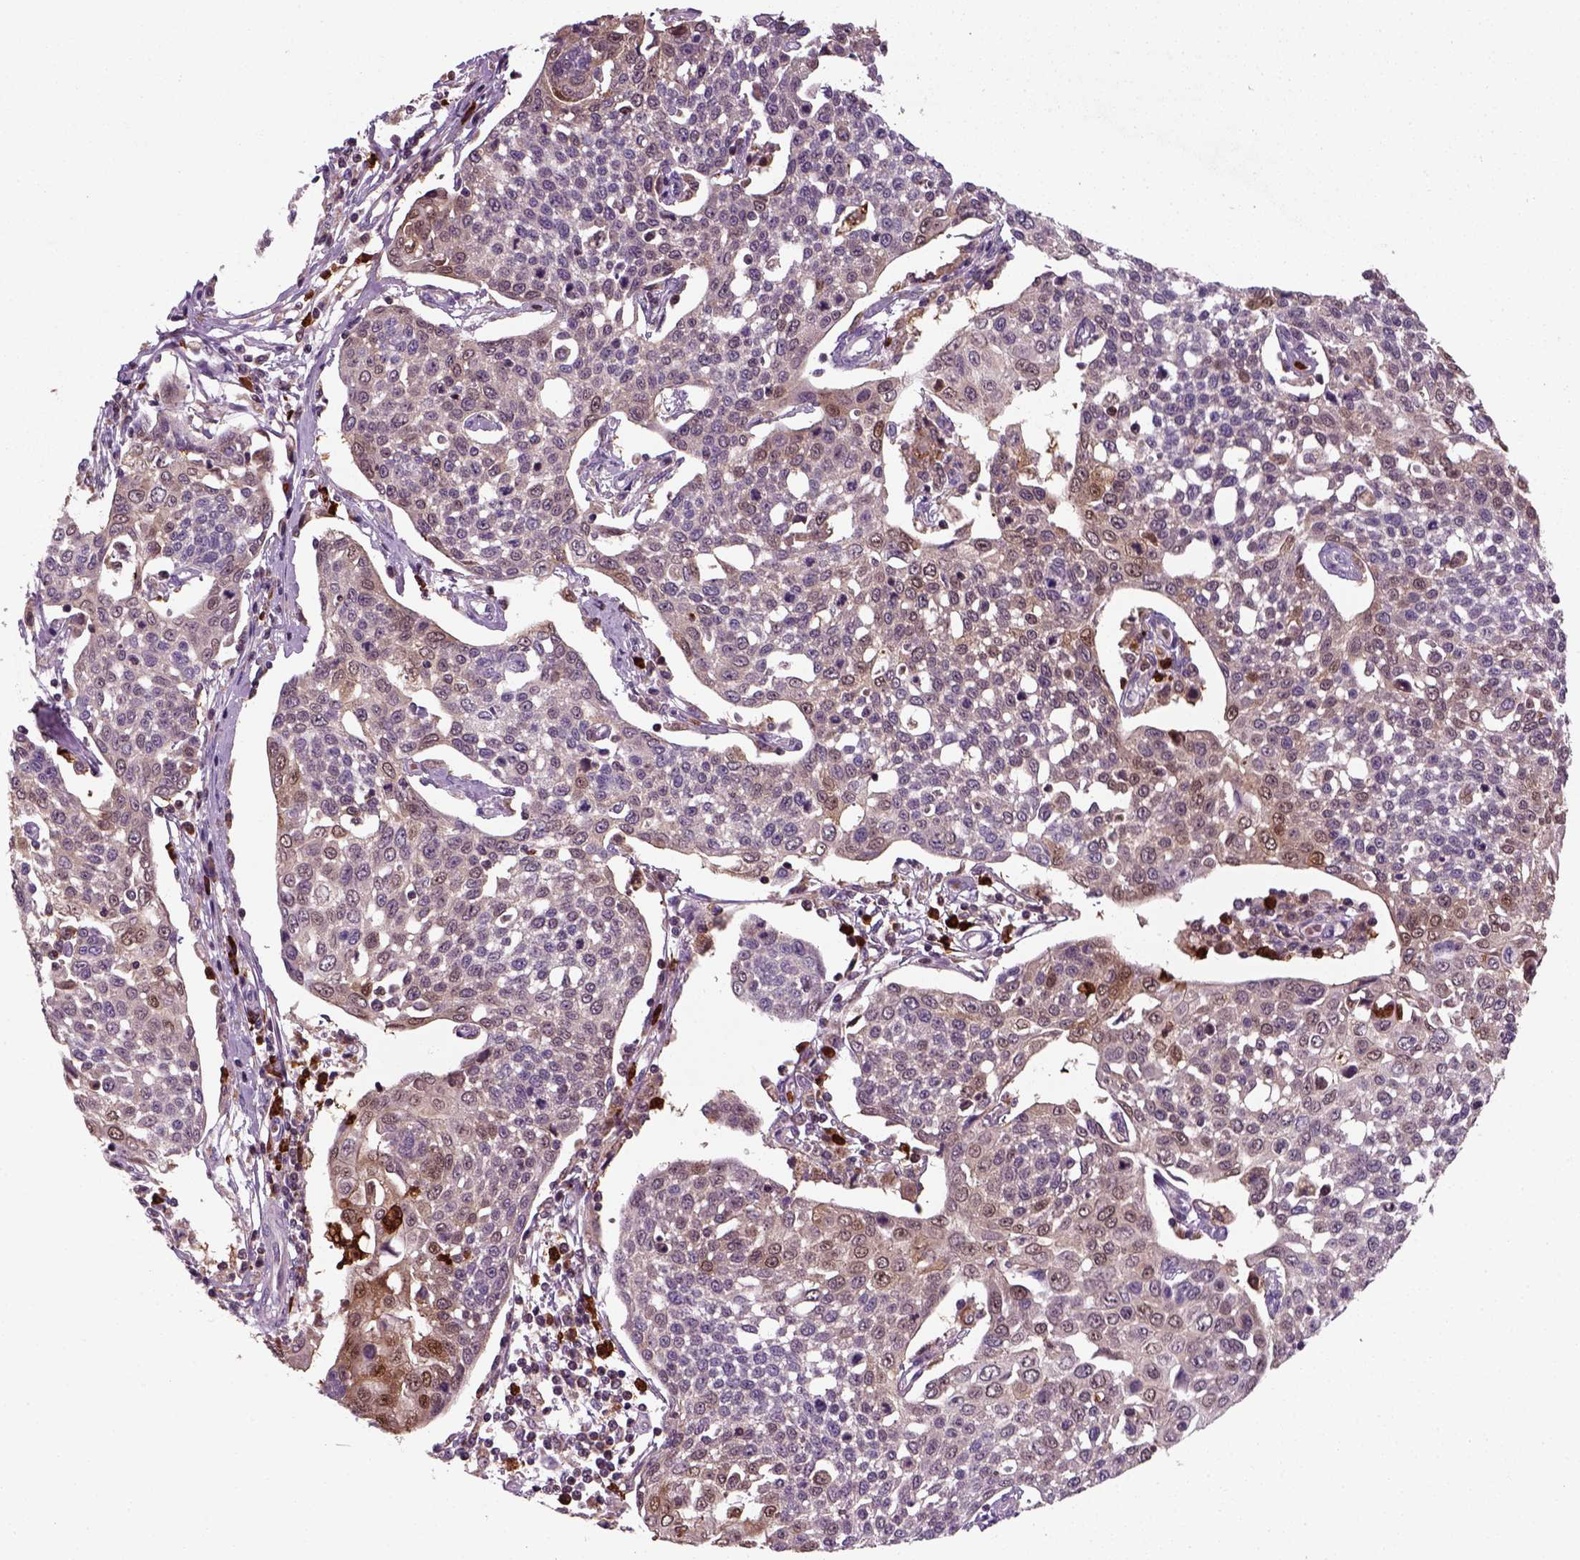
{"staining": {"intensity": "moderate", "quantity": "<25%", "location": "cytoplasmic/membranous,nuclear"}, "tissue": "cervical cancer", "cell_type": "Tumor cells", "image_type": "cancer", "snomed": [{"axis": "morphology", "description": "Squamous cell carcinoma, NOS"}, {"axis": "topography", "description": "Cervix"}], "caption": "The image demonstrates immunohistochemical staining of cervical cancer. There is moderate cytoplasmic/membranous and nuclear staining is present in approximately <25% of tumor cells.", "gene": "NUDT16L1", "patient": {"sex": "female", "age": 34}}